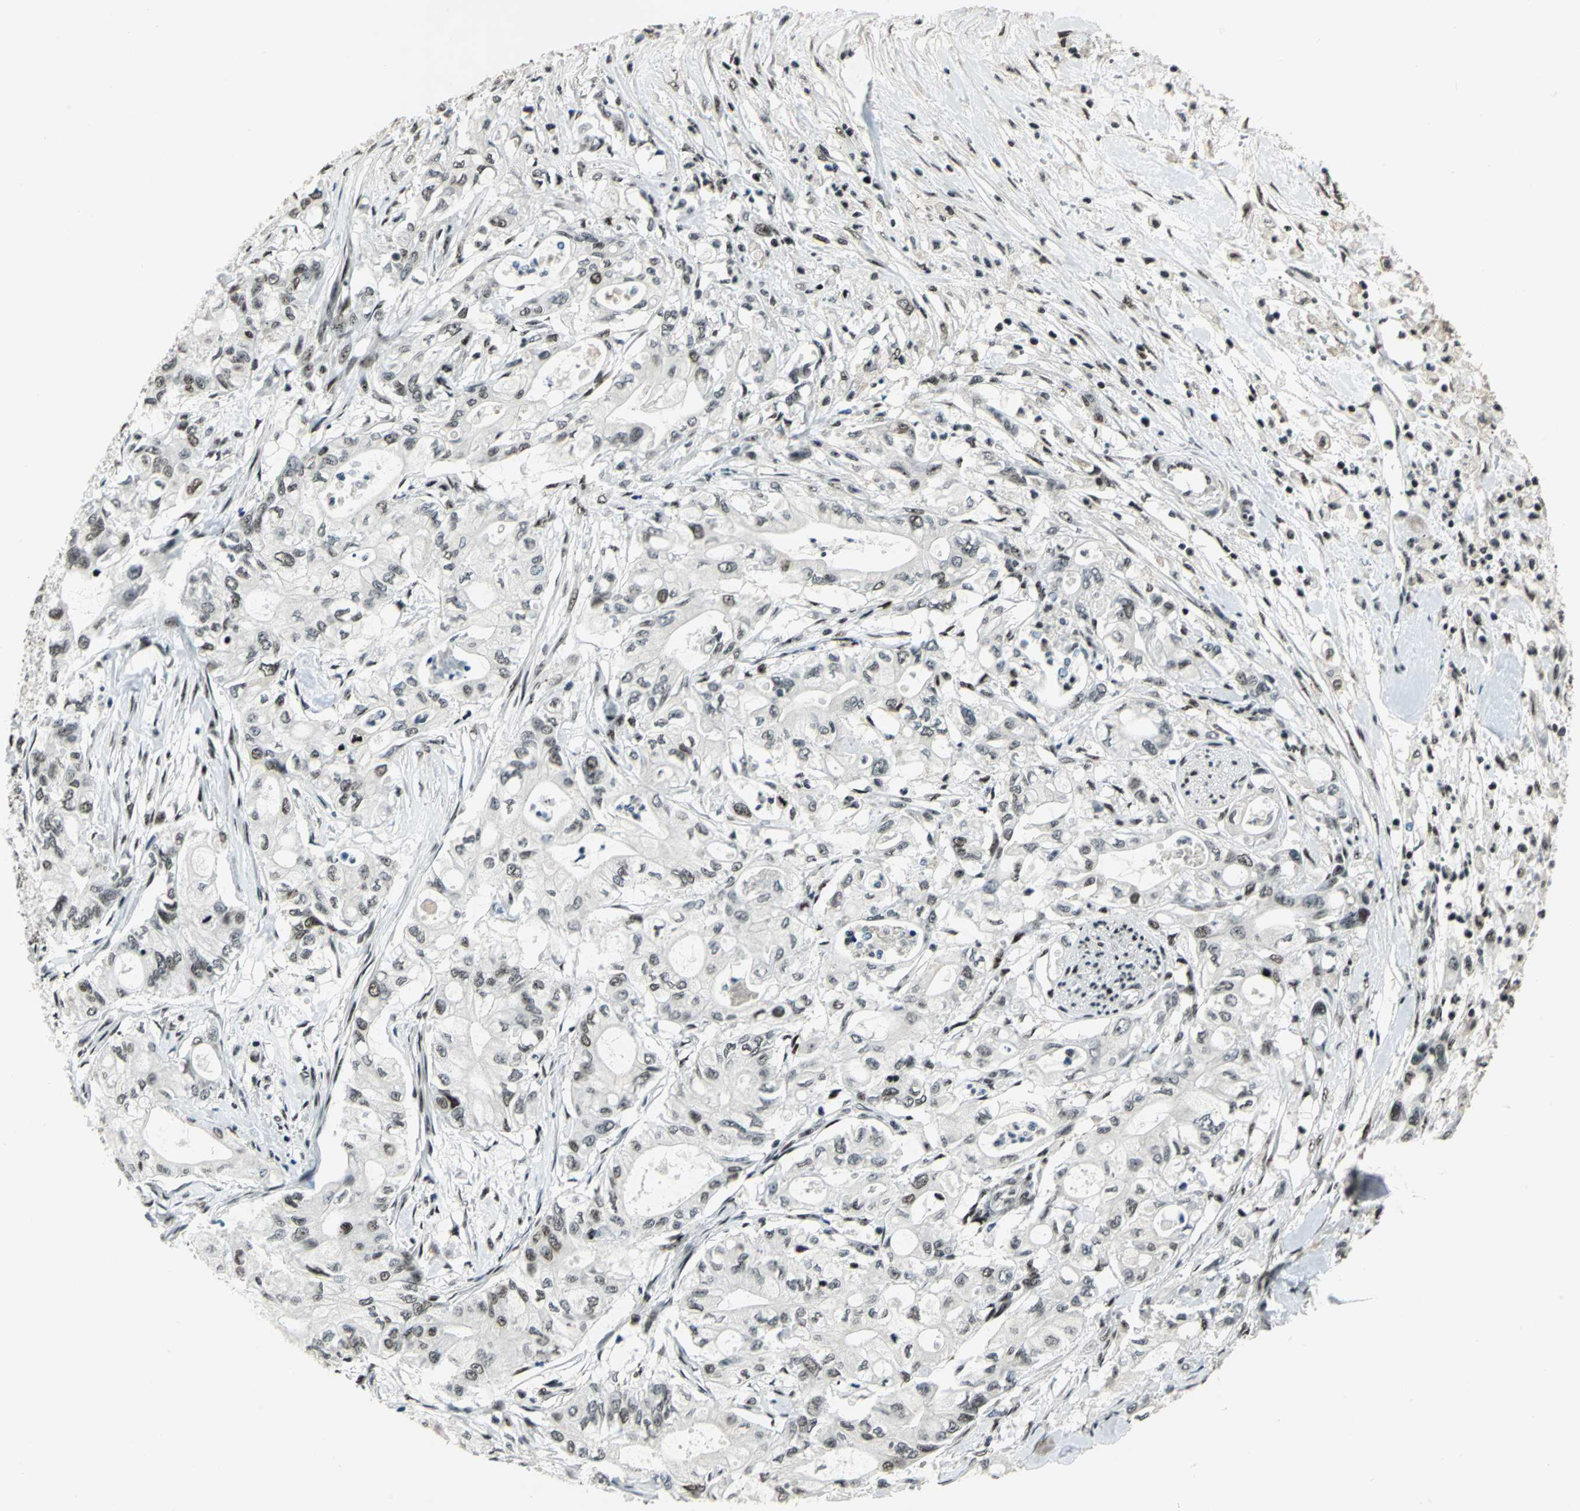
{"staining": {"intensity": "negative", "quantity": "none", "location": "none"}, "tissue": "pancreatic cancer", "cell_type": "Tumor cells", "image_type": "cancer", "snomed": [{"axis": "morphology", "description": "Adenocarcinoma, NOS"}, {"axis": "topography", "description": "Pancreas"}], "caption": "This is a photomicrograph of immunohistochemistry staining of adenocarcinoma (pancreatic), which shows no positivity in tumor cells.", "gene": "UBTF", "patient": {"sex": "male", "age": 79}}